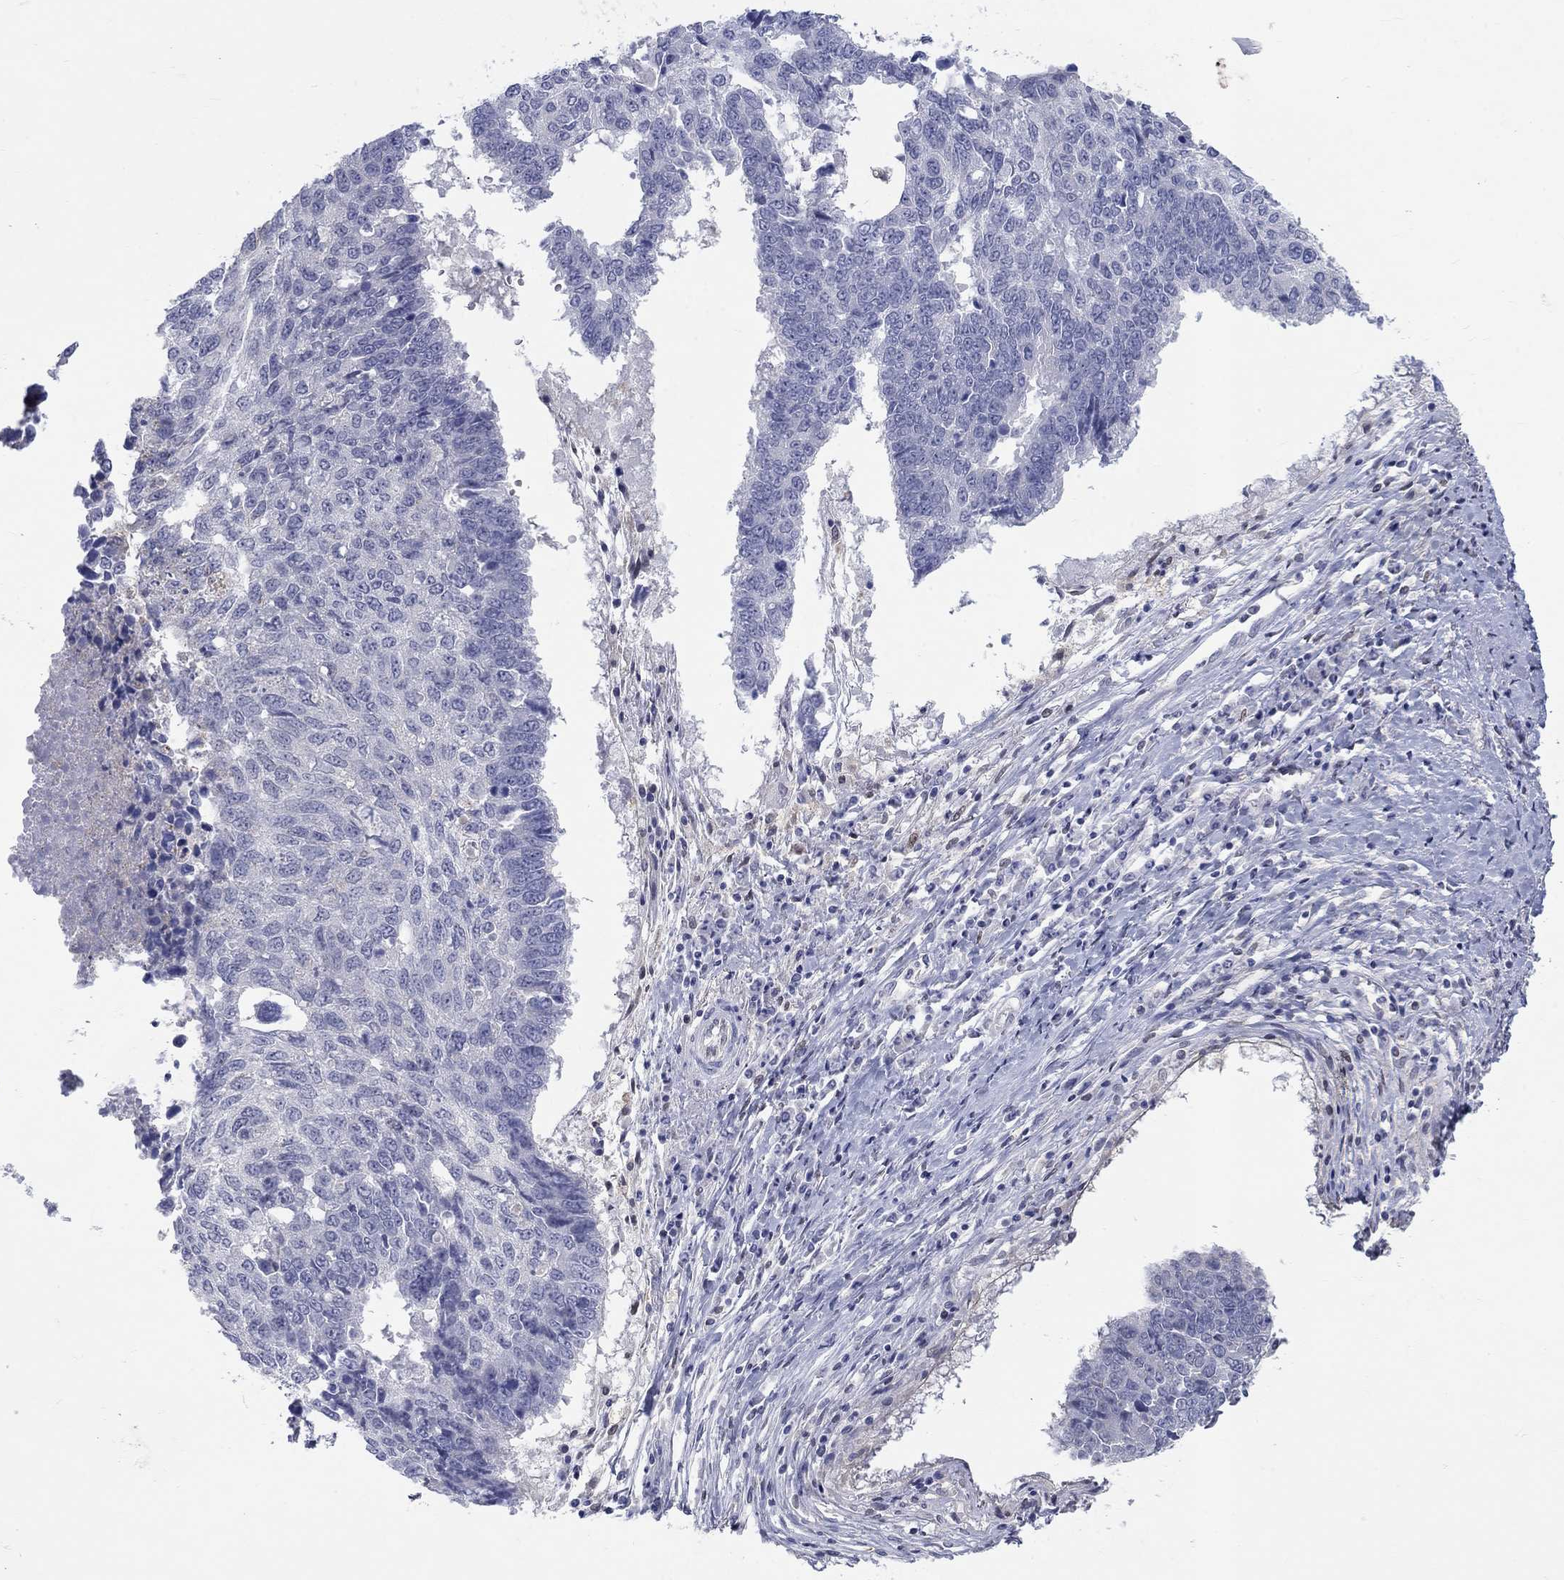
{"staining": {"intensity": "negative", "quantity": "none", "location": "none"}, "tissue": "lung cancer", "cell_type": "Tumor cells", "image_type": "cancer", "snomed": [{"axis": "morphology", "description": "Squamous cell carcinoma, NOS"}, {"axis": "topography", "description": "Lung"}], "caption": "Lung cancer (squamous cell carcinoma) was stained to show a protein in brown. There is no significant positivity in tumor cells.", "gene": "EGFLAM", "patient": {"sex": "male", "age": 73}}